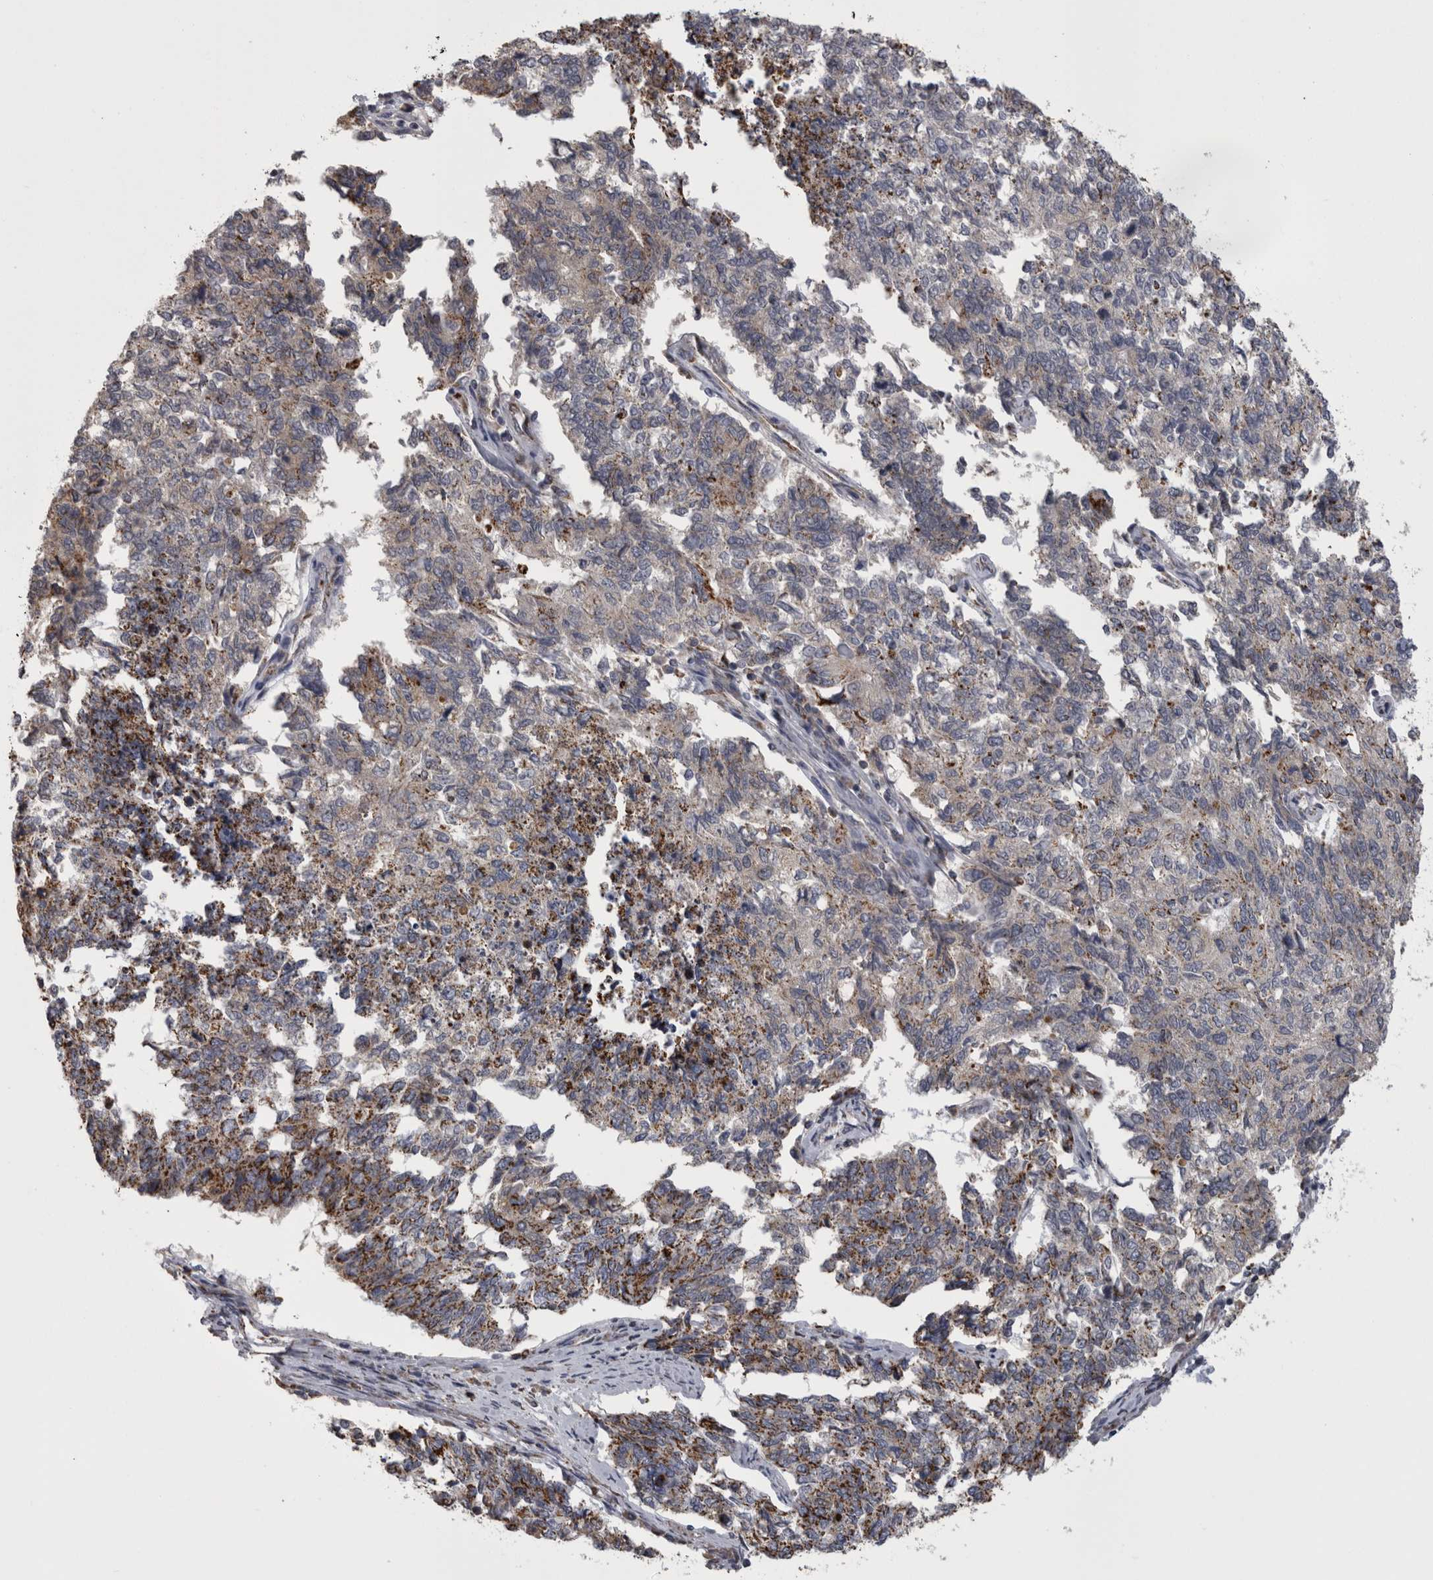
{"staining": {"intensity": "strong", "quantity": "25%-75%", "location": "cytoplasmic/membranous"}, "tissue": "cervical cancer", "cell_type": "Tumor cells", "image_type": "cancer", "snomed": [{"axis": "morphology", "description": "Squamous cell carcinoma, NOS"}, {"axis": "topography", "description": "Cervix"}], "caption": "Strong cytoplasmic/membranous staining for a protein is identified in about 25%-75% of tumor cells of cervical cancer using immunohistochemistry.", "gene": "MDH2", "patient": {"sex": "female", "age": 63}}